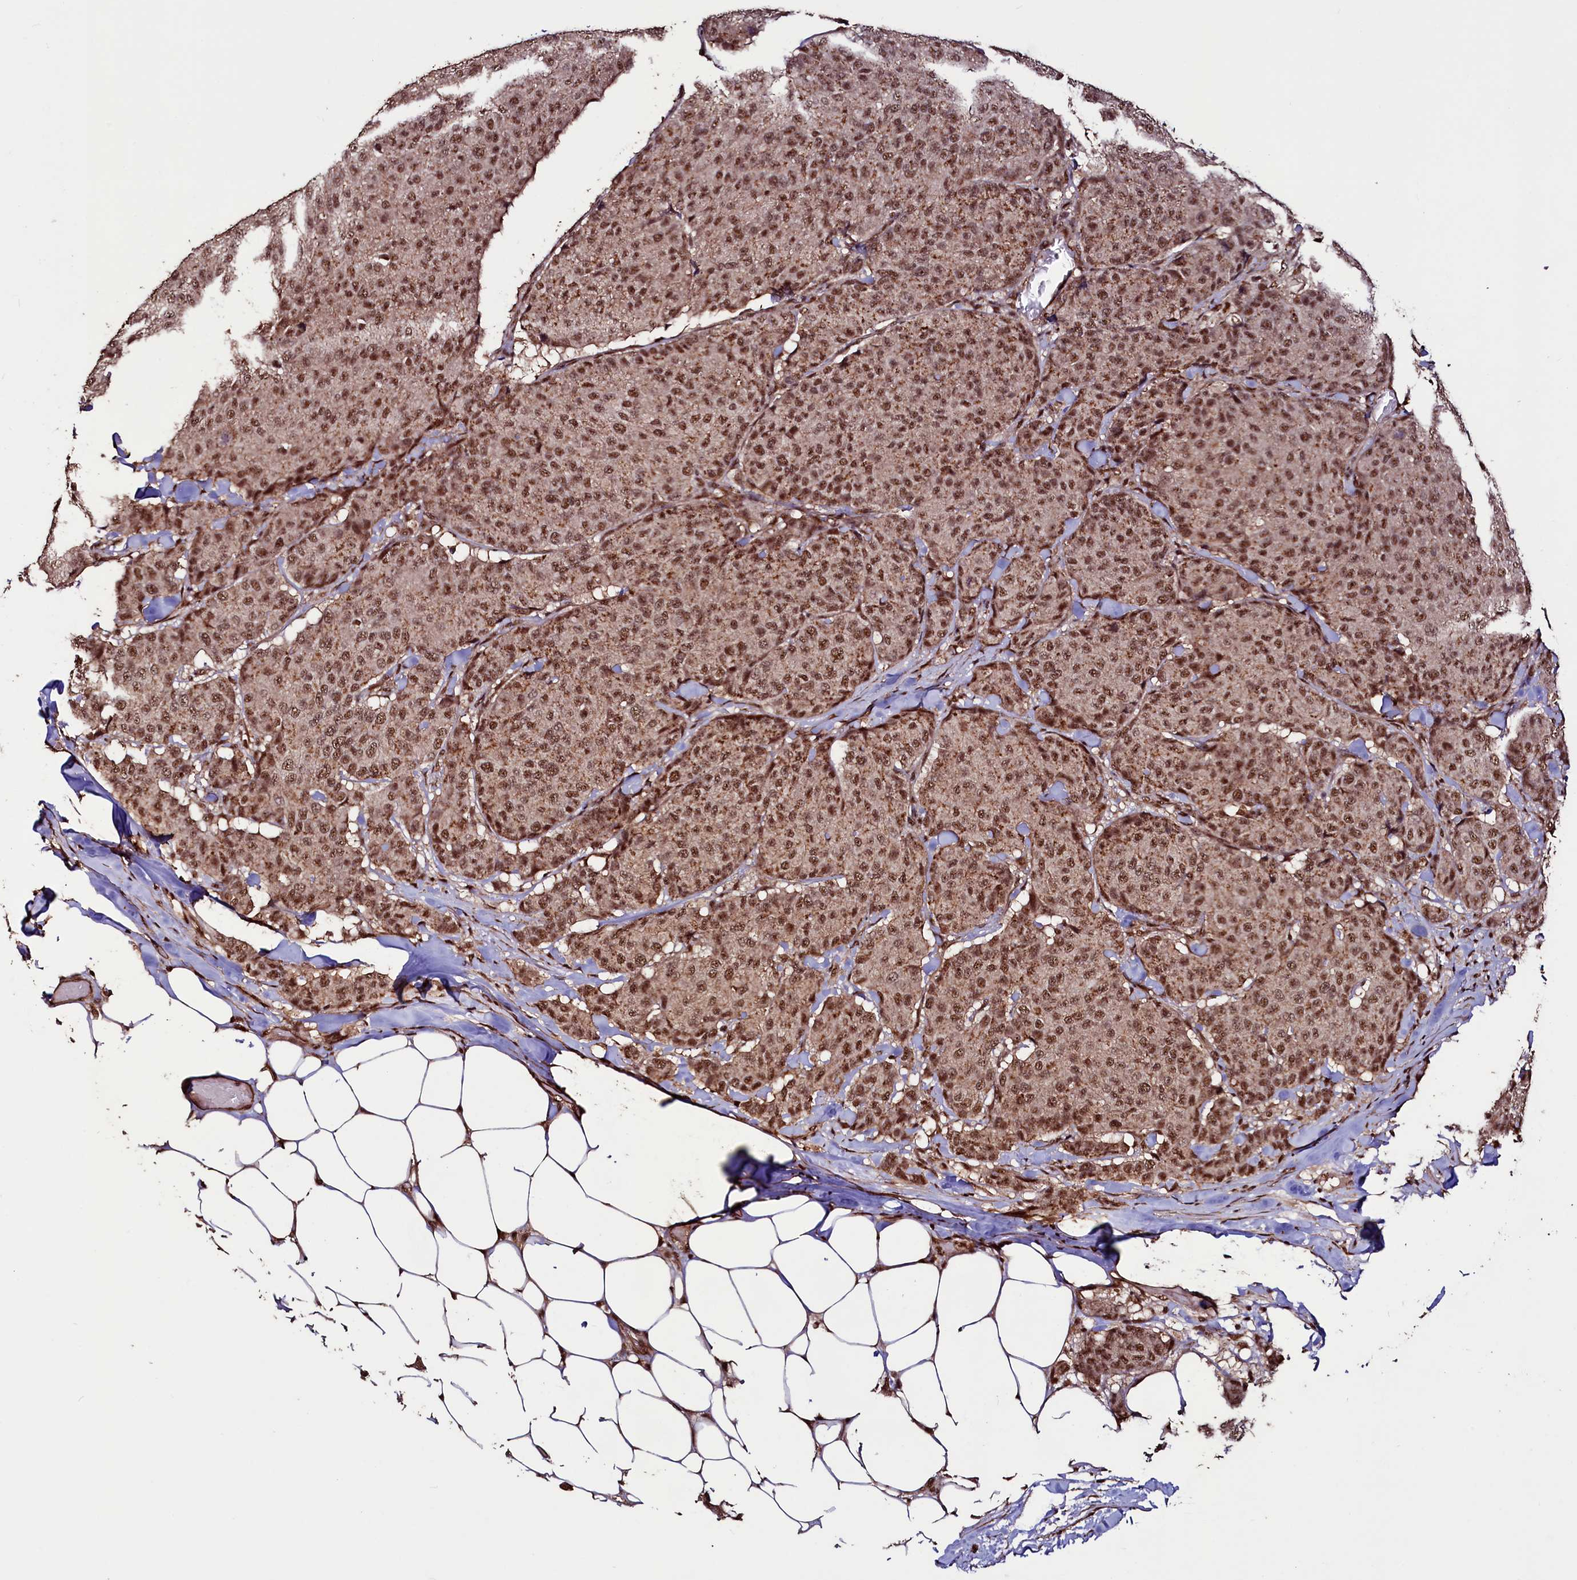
{"staining": {"intensity": "moderate", "quantity": ">75%", "location": "nuclear"}, "tissue": "breast cancer", "cell_type": "Tumor cells", "image_type": "cancer", "snomed": [{"axis": "morphology", "description": "Duct carcinoma"}, {"axis": "topography", "description": "Breast"}], "caption": "A histopathology image of human breast cancer stained for a protein demonstrates moderate nuclear brown staining in tumor cells.", "gene": "SFSWAP", "patient": {"sex": "female", "age": 75}}